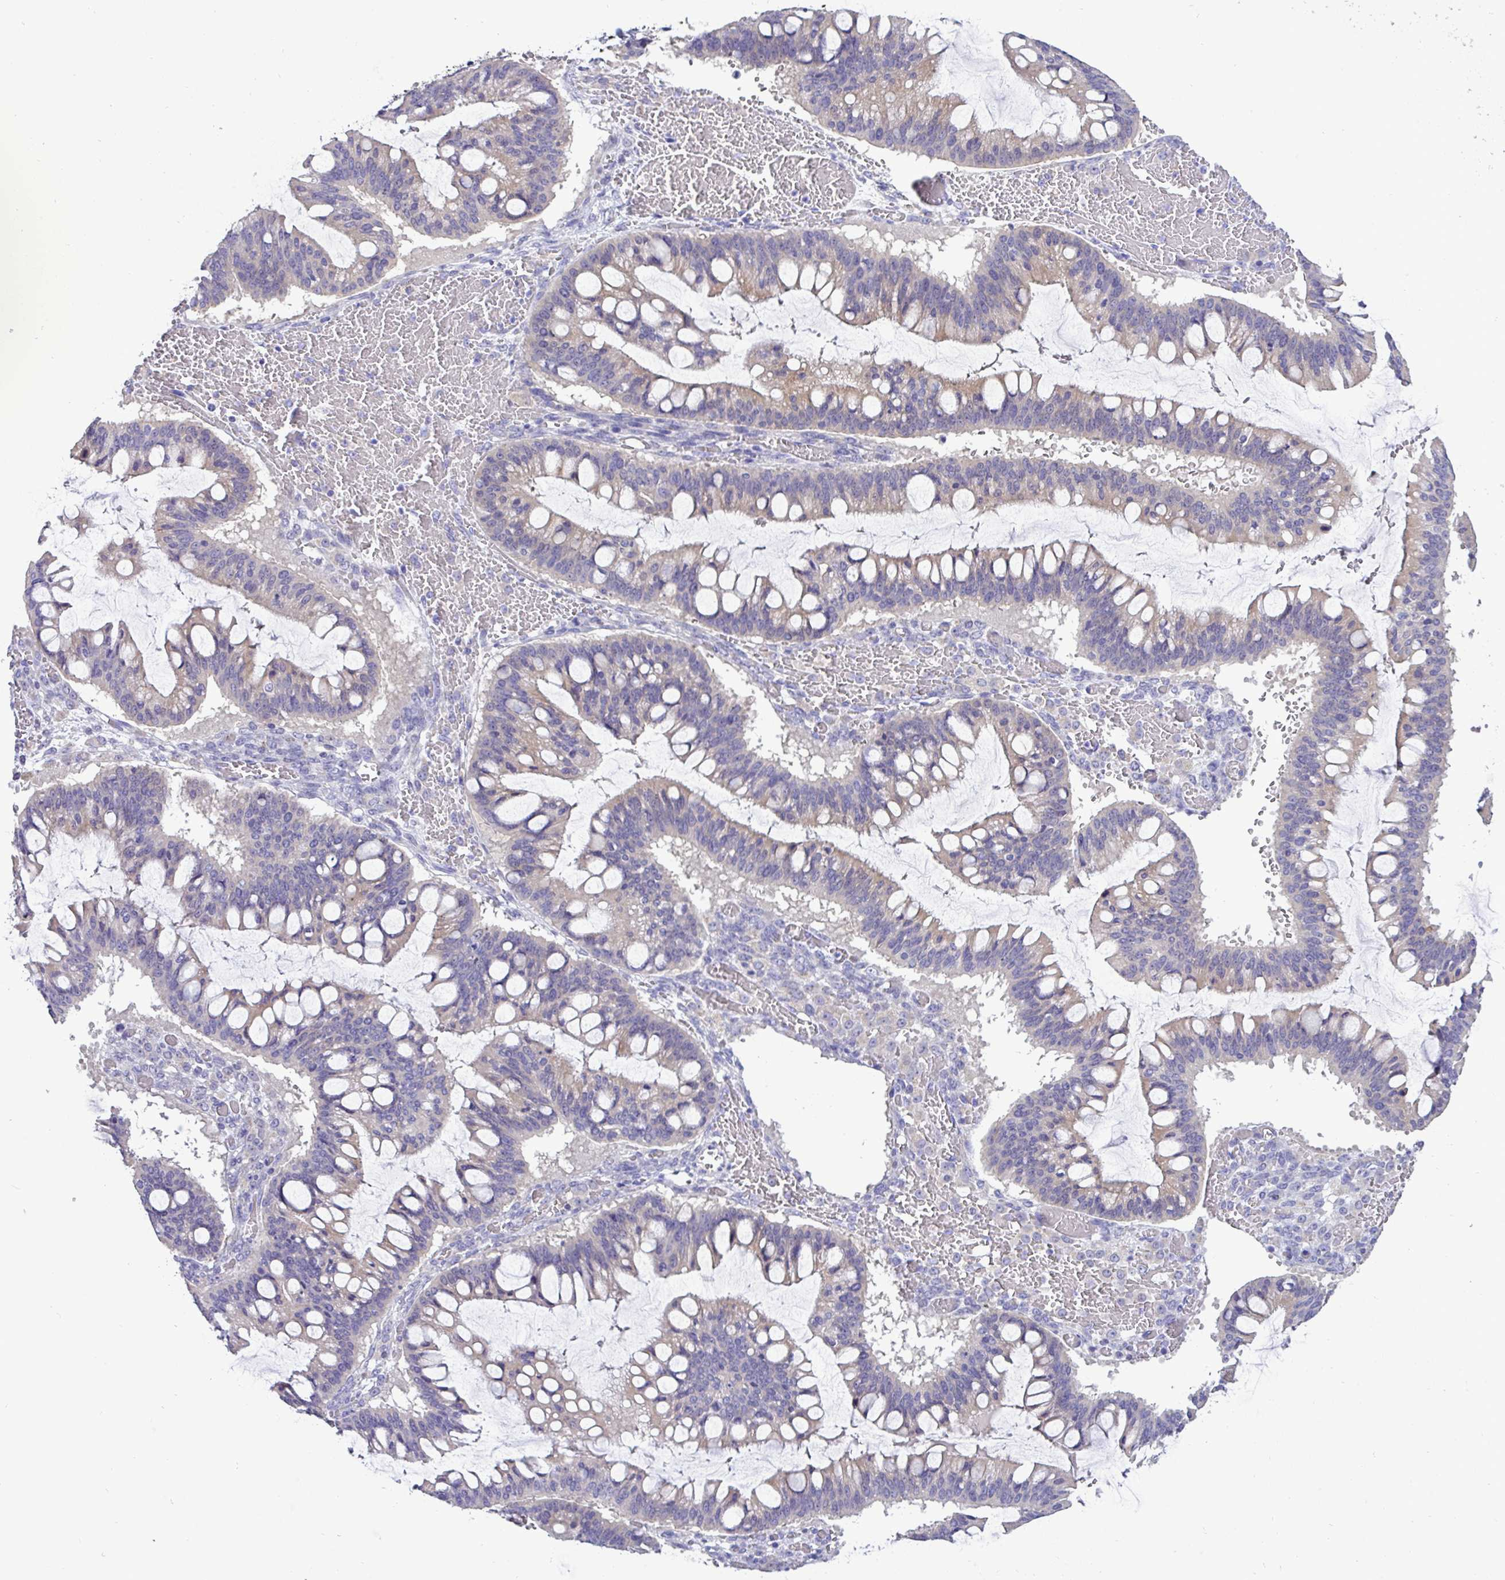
{"staining": {"intensity": "weak", "quantity": "<25%", "location": "cytoplasmic/membranous"}, "tissue": "ovarian cancer", "cell_type": "Tumor cells", "image_type": "cancer", "snomed": [{"axis": "morphology", "description": "Cystadenocarcinoma, mucinous, NOS"}, {"axis": "topography", "description": "Ovary"}], "caption": "This is an immunohistochemistry photomicrograph of ovarian cancer (mucinous cystadenocarcinoma). There is no expression in tumor cells.", "gene": "ST8SIA2", "patient": {"sex": "female", "age": 73}}